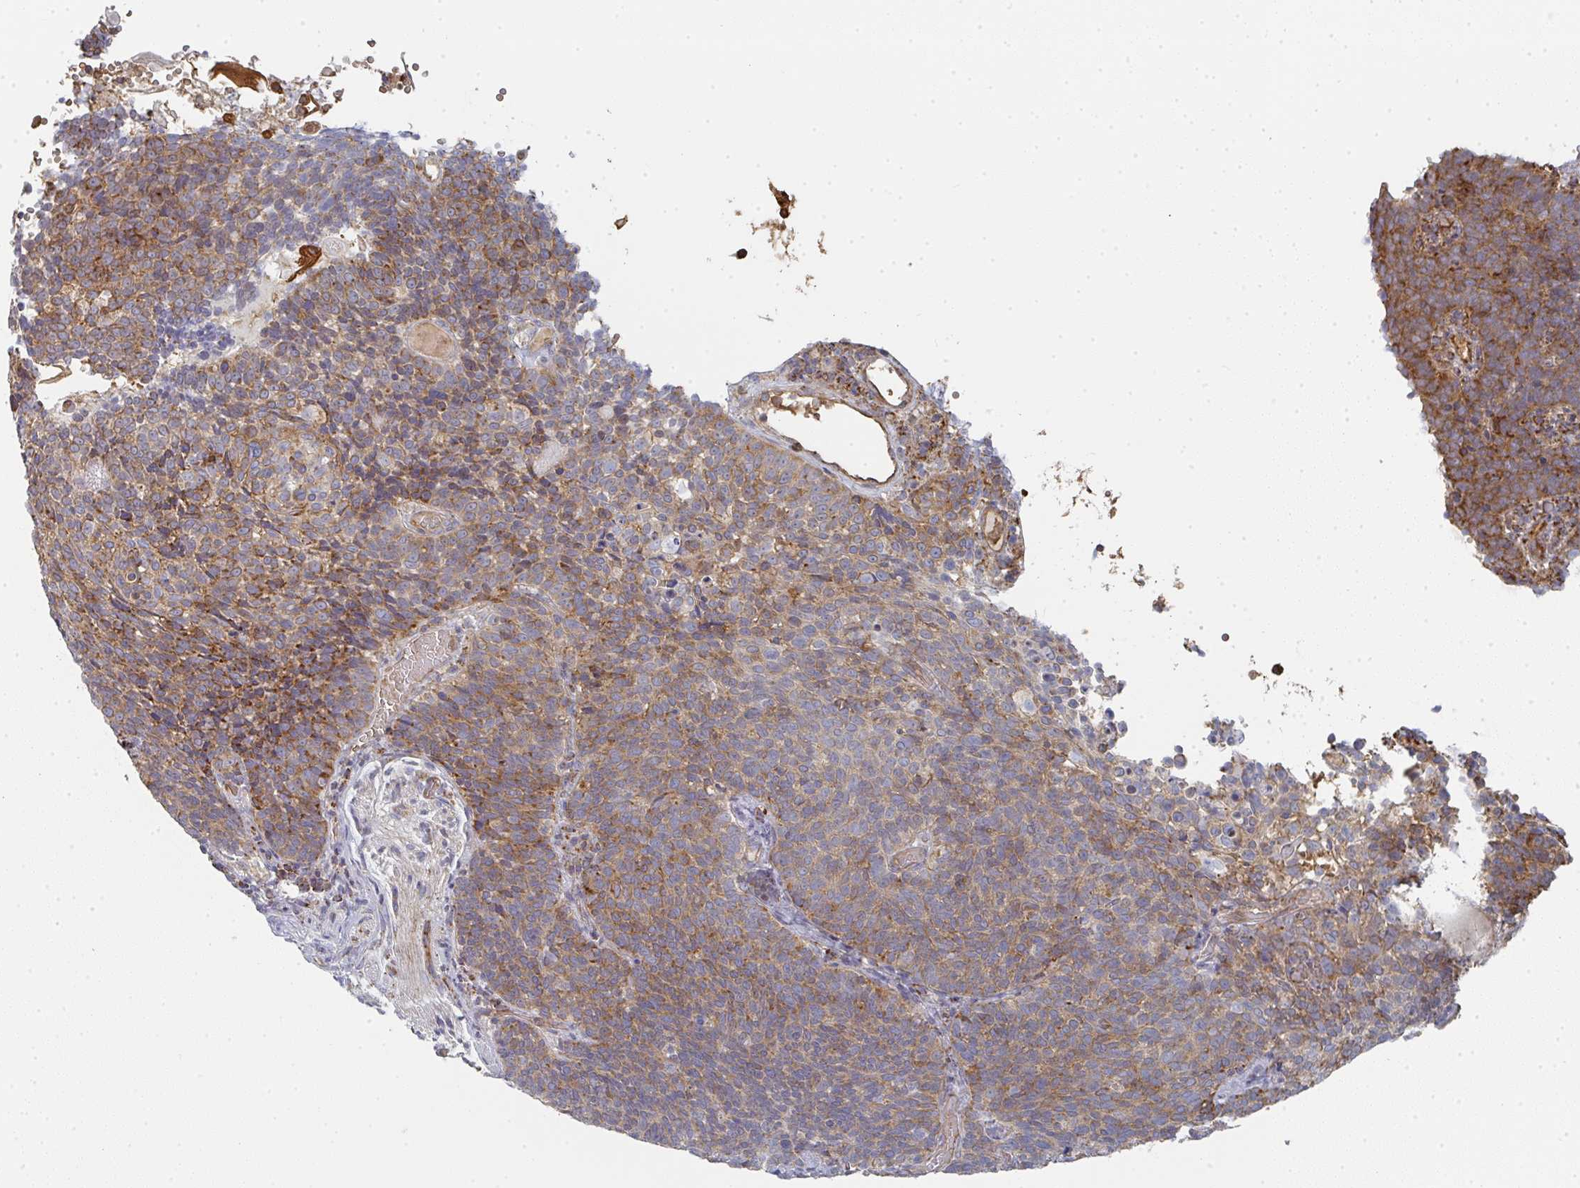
{"staining": {"intensity": "moderate", "quantity": ">75%", "location": "cytoplasmic/membranous"}, "tissue": "cervical cancer", "cell_type": "Tumor cells", "image_type": "cancer", "snomed": [{"axis": "morphology", "description": "Normal tissue, NOS"}, {"axis": "morphology", "description": "Squamous cell carcinoma, NOS"}, {"axis": "topography", "description": "Cervix"}], "caption": "There is medium levels of moderate cytoplasmic/membranous expression in tumor cells of cervical cancer (squamous cell carcinoma), as demonstrated by immunohistochemical staining (brown color).", "gene": "ZNF526", "patient": {"sex": "female", "age": 39}}